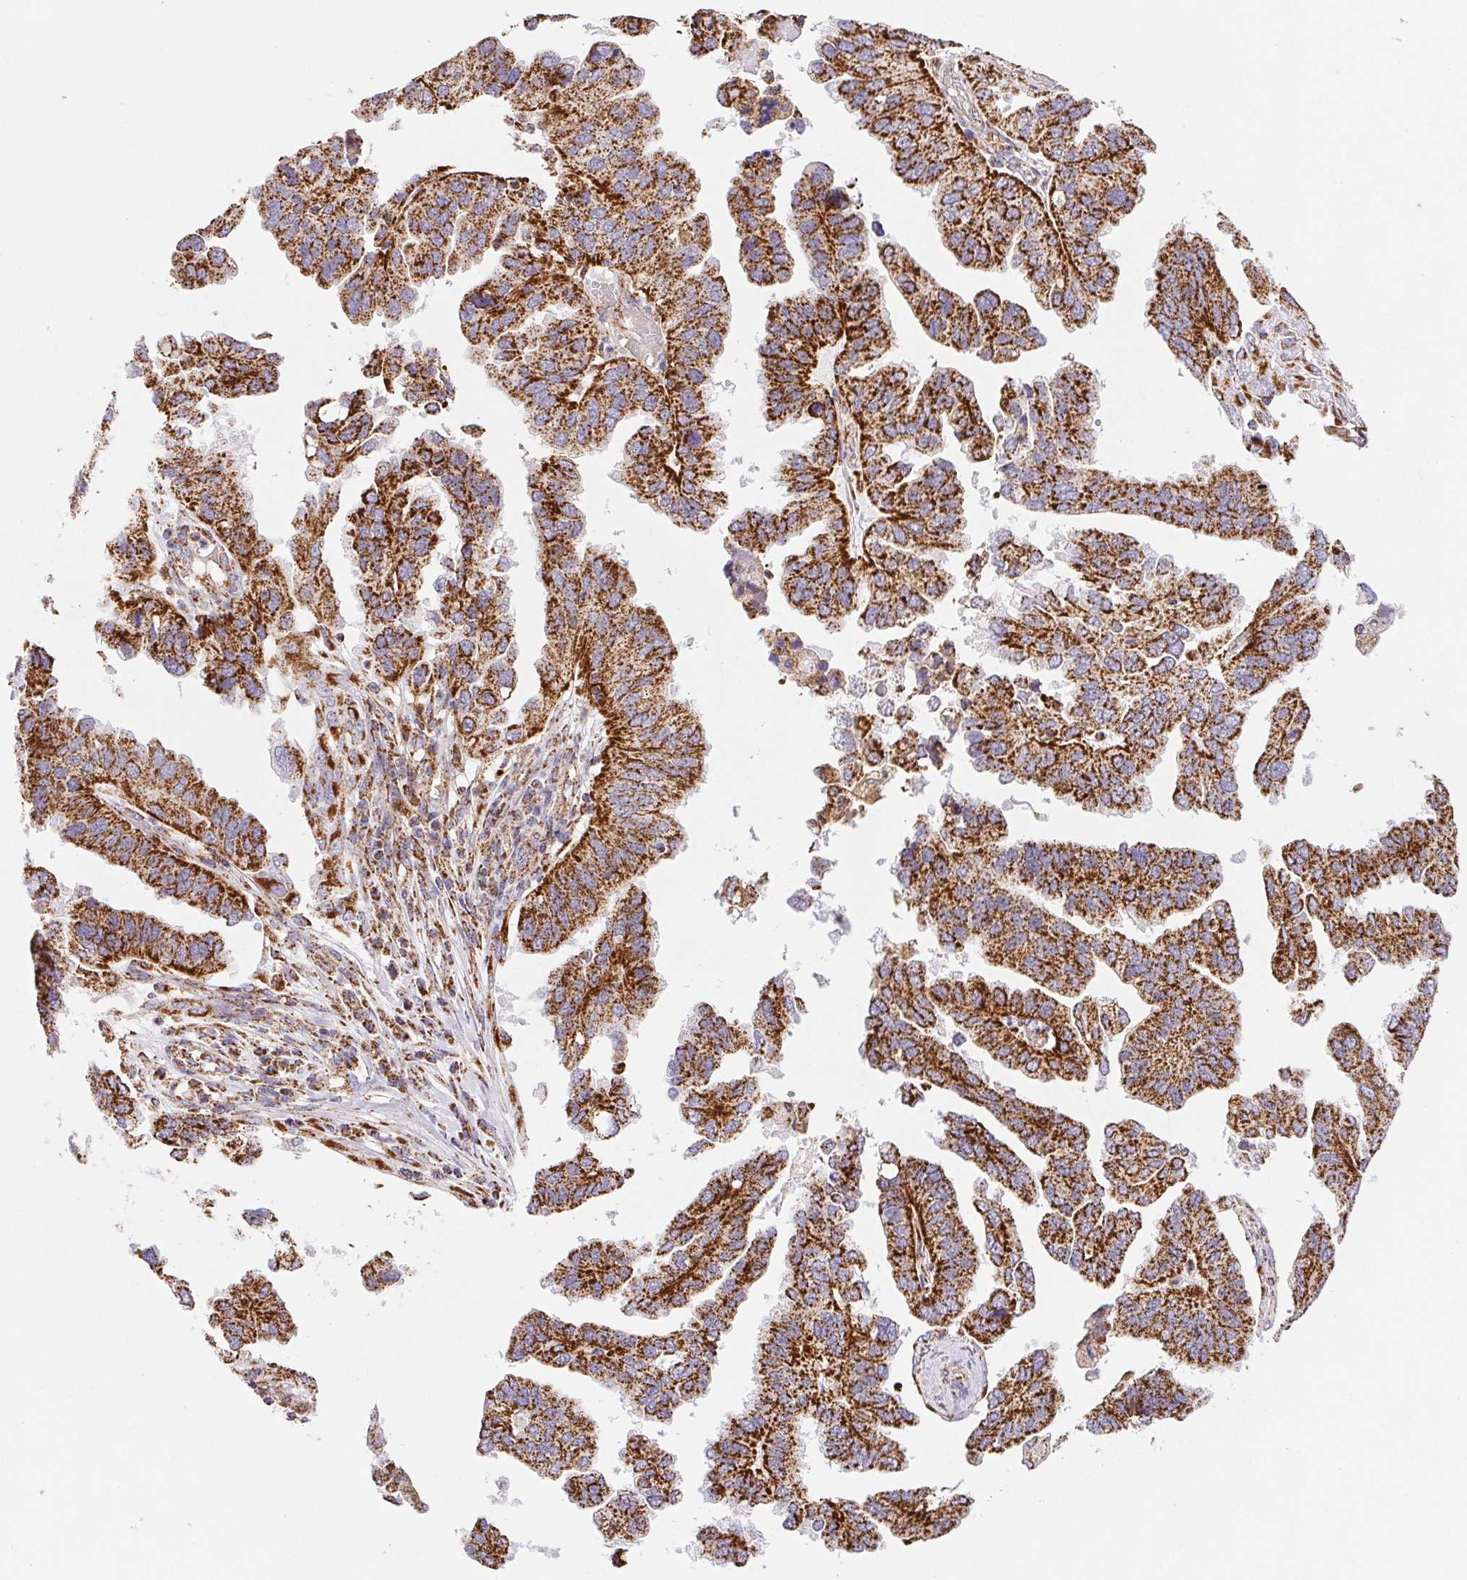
{"staining": {"intensity": "strong", "quantity": ">75%", "location": "cytoplasmic/membranous"}, "tissue": "ovarian cancer", "cell_type": "Tumor cells", "image_type": "cancer", "snomed": [{"axis": "morphology", "description": "Cystadenocarcinoma, serous, NOS"}, {"axis": "topography", "description": "Ovary"}], "caption": "A brown stain highlights strong cytoplasmic/membranous staining of a protein in human serous cystadenocarcinoma (ovarian) tumor cells. (DAB (3,3'-diaminobenzidine) IHC with brightfield microscopy, high magnification).", "gene": "NIPSNAP2", "patient": {"sex": "female", "age": 79}}